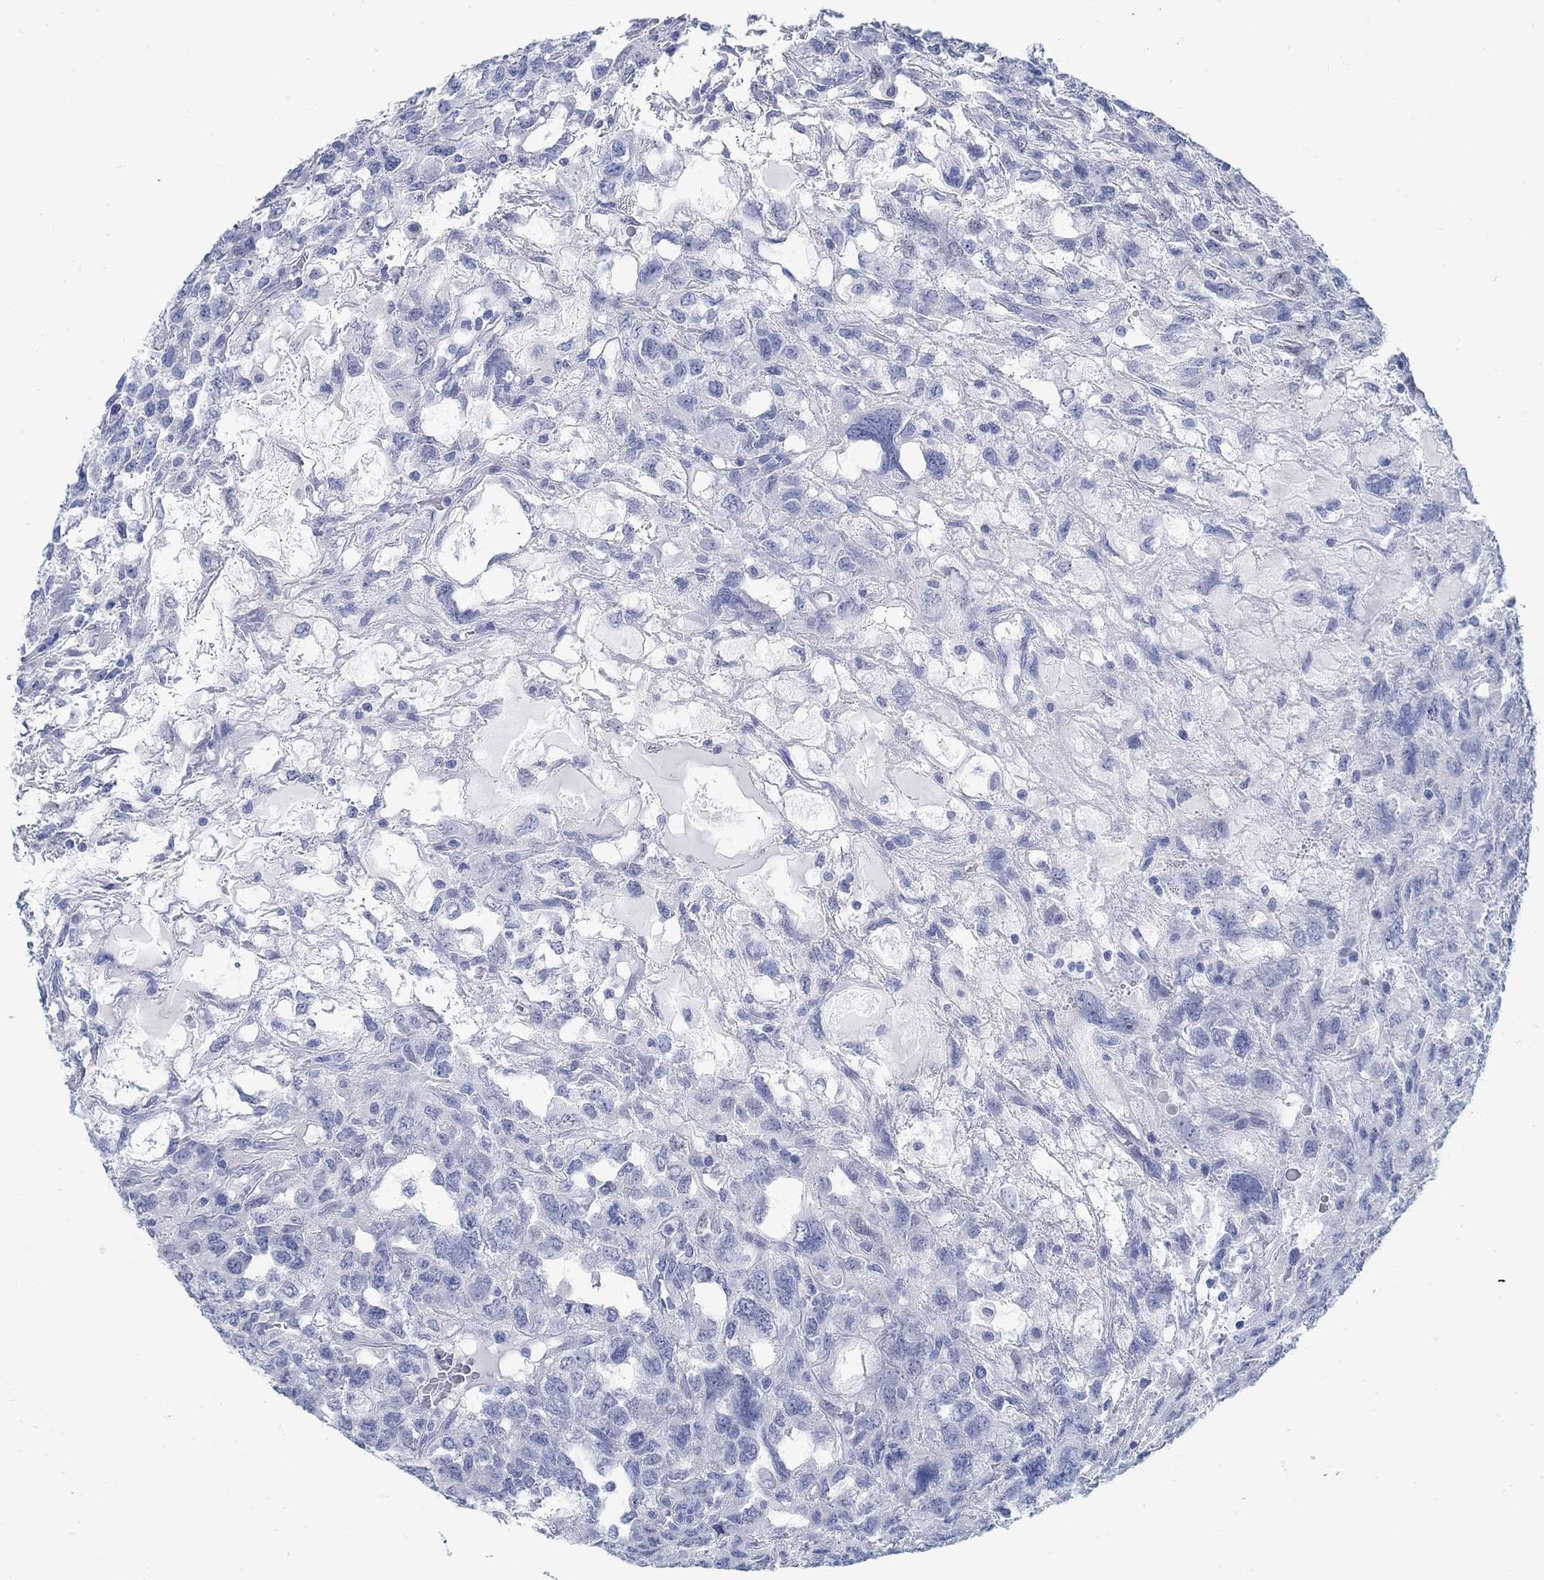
{"staining": {"intensity": "negative", "quantity": "none", "location": "none"}, "tissue": "testis cancer", "cell_type": "Tumor cells", "image_type": "cancer", "snomed": [{"axis": "morphology", "description": "Seminoma, NOS"}, {"axis": "topography", "description": "Testis"}], "caption": "Immunohistochemistry (IHC) image of human seminoma (testis) stained for a protein (brown), which reveals no positivity in tumor cells.", "gene": "RBM20", "patient": {"sex": "male", "age": 52}}